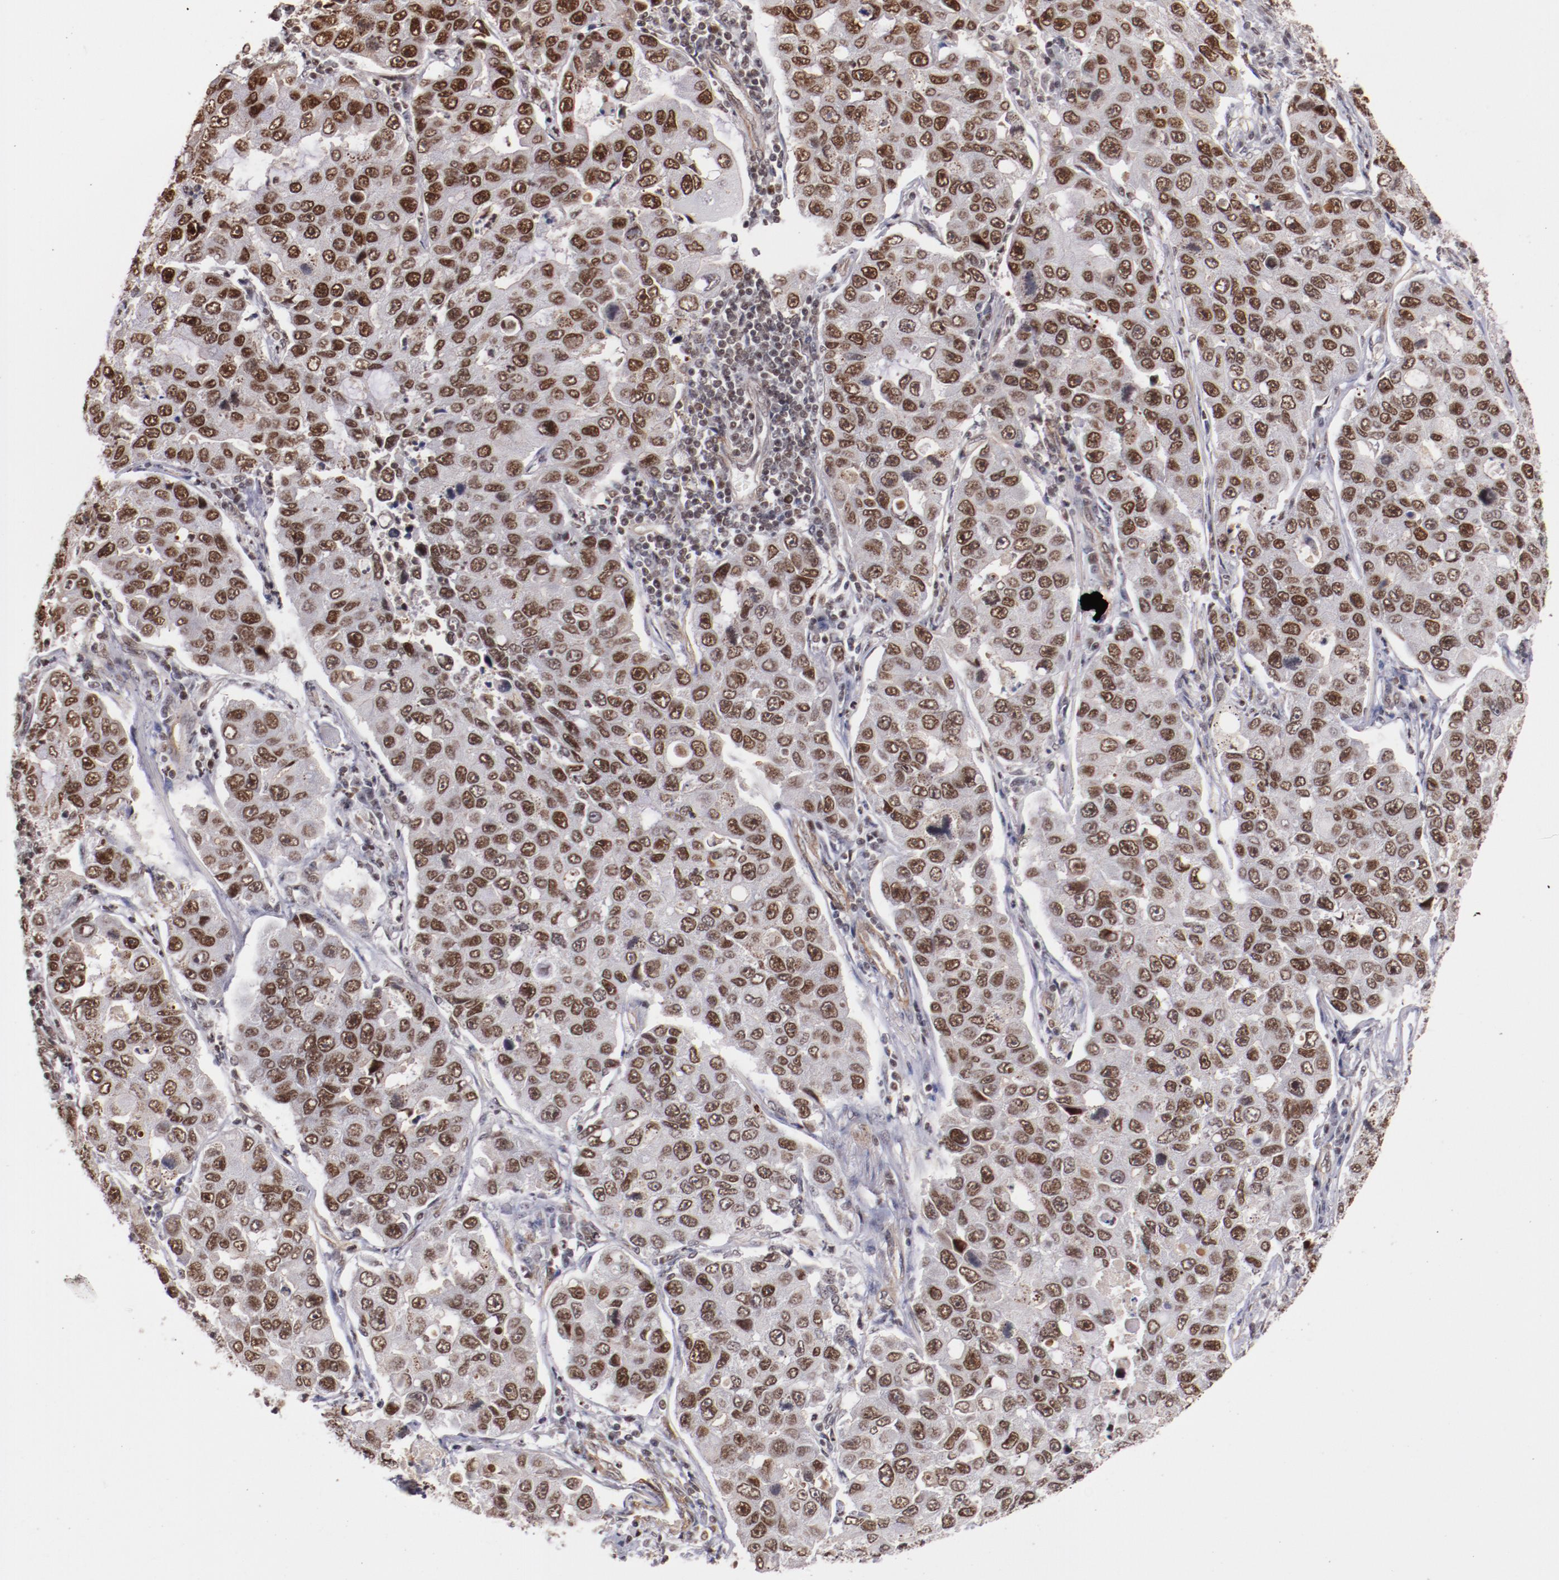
{"staining": {"intensity": "moderate", "quantity": ">75%", "location": "cytoplasmic/membranous"}, "tissue": "lung cancer", "cell_type": "Tumor cells", "image_type": "cancer", "snomed": [{"axis": "morphology", "description": "Adenocarcinoma, NOS"}, {"axis": "topography", "description": "Lung"}], "caption": "Immunohistochemical staining of lung cancer demonstrates medium levels of moderate cytoplasmic/membranous protein expression in approximately >75% of tumor cells.", "gene": "STAG2", "patient": {"sex": "male", "age": 64}}